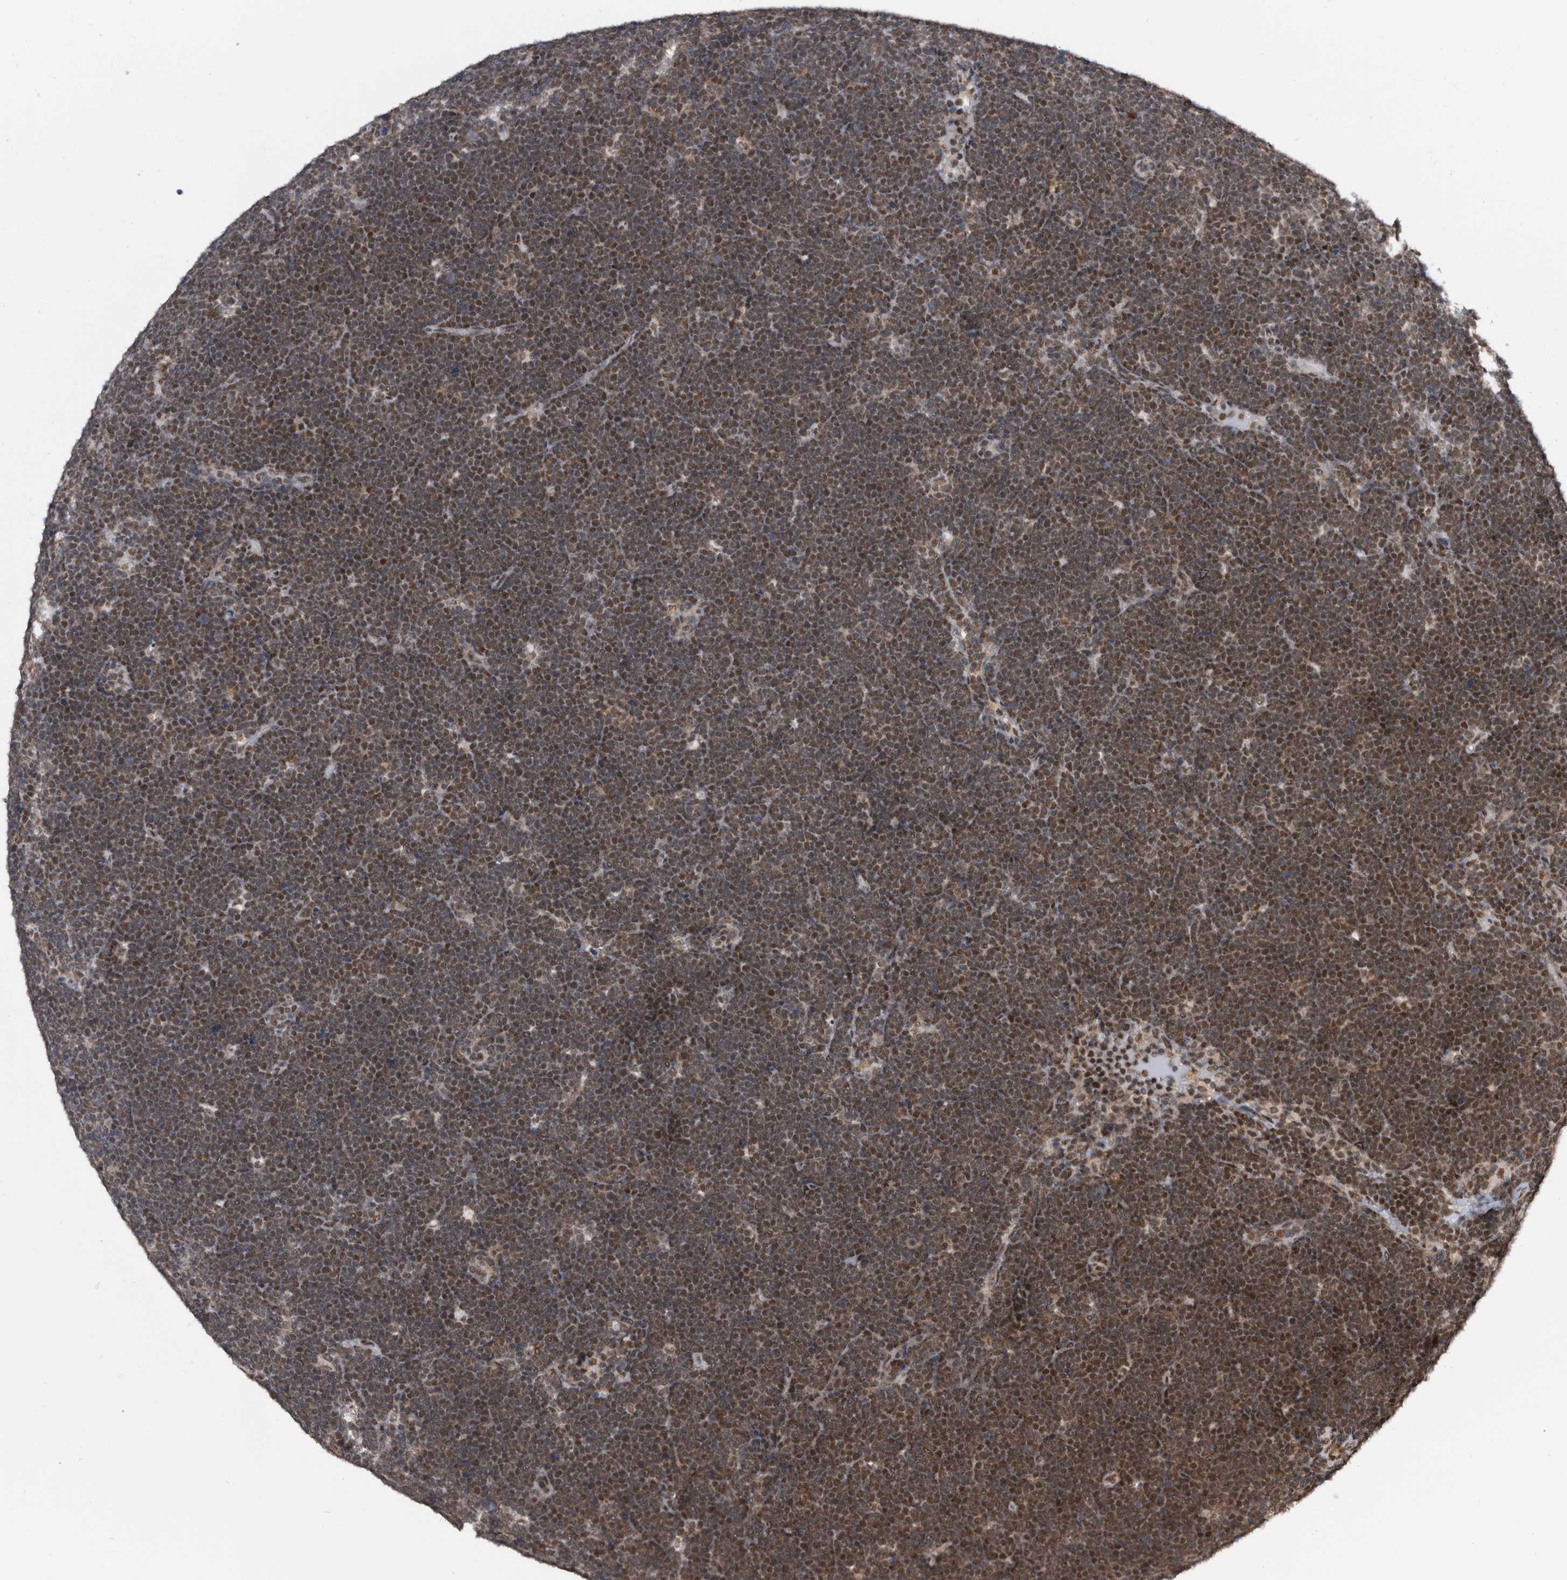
{"staining": {"intensity": "moderate", "quantity": ">75%", "location": "nuclear"}, "tissue": "lymphoma", "cell_type": "Tumor cells", "image_type": "cancer", "snomed": [{"axis": "morphology", "description": "Malignant lymphoma, non-Hodgkin's type, High grade"}, {"axis": "topography", "description": "Lymph node"}], "caption": "Protein expression analysis of human malignant lymphoma, non-Hodgkin's type (high-grade) reveals moderate nuclear expression in approximately >75% of tumor cells.", "gene": "ZNF260", "patient": {"sex": "male", "age": 13}}